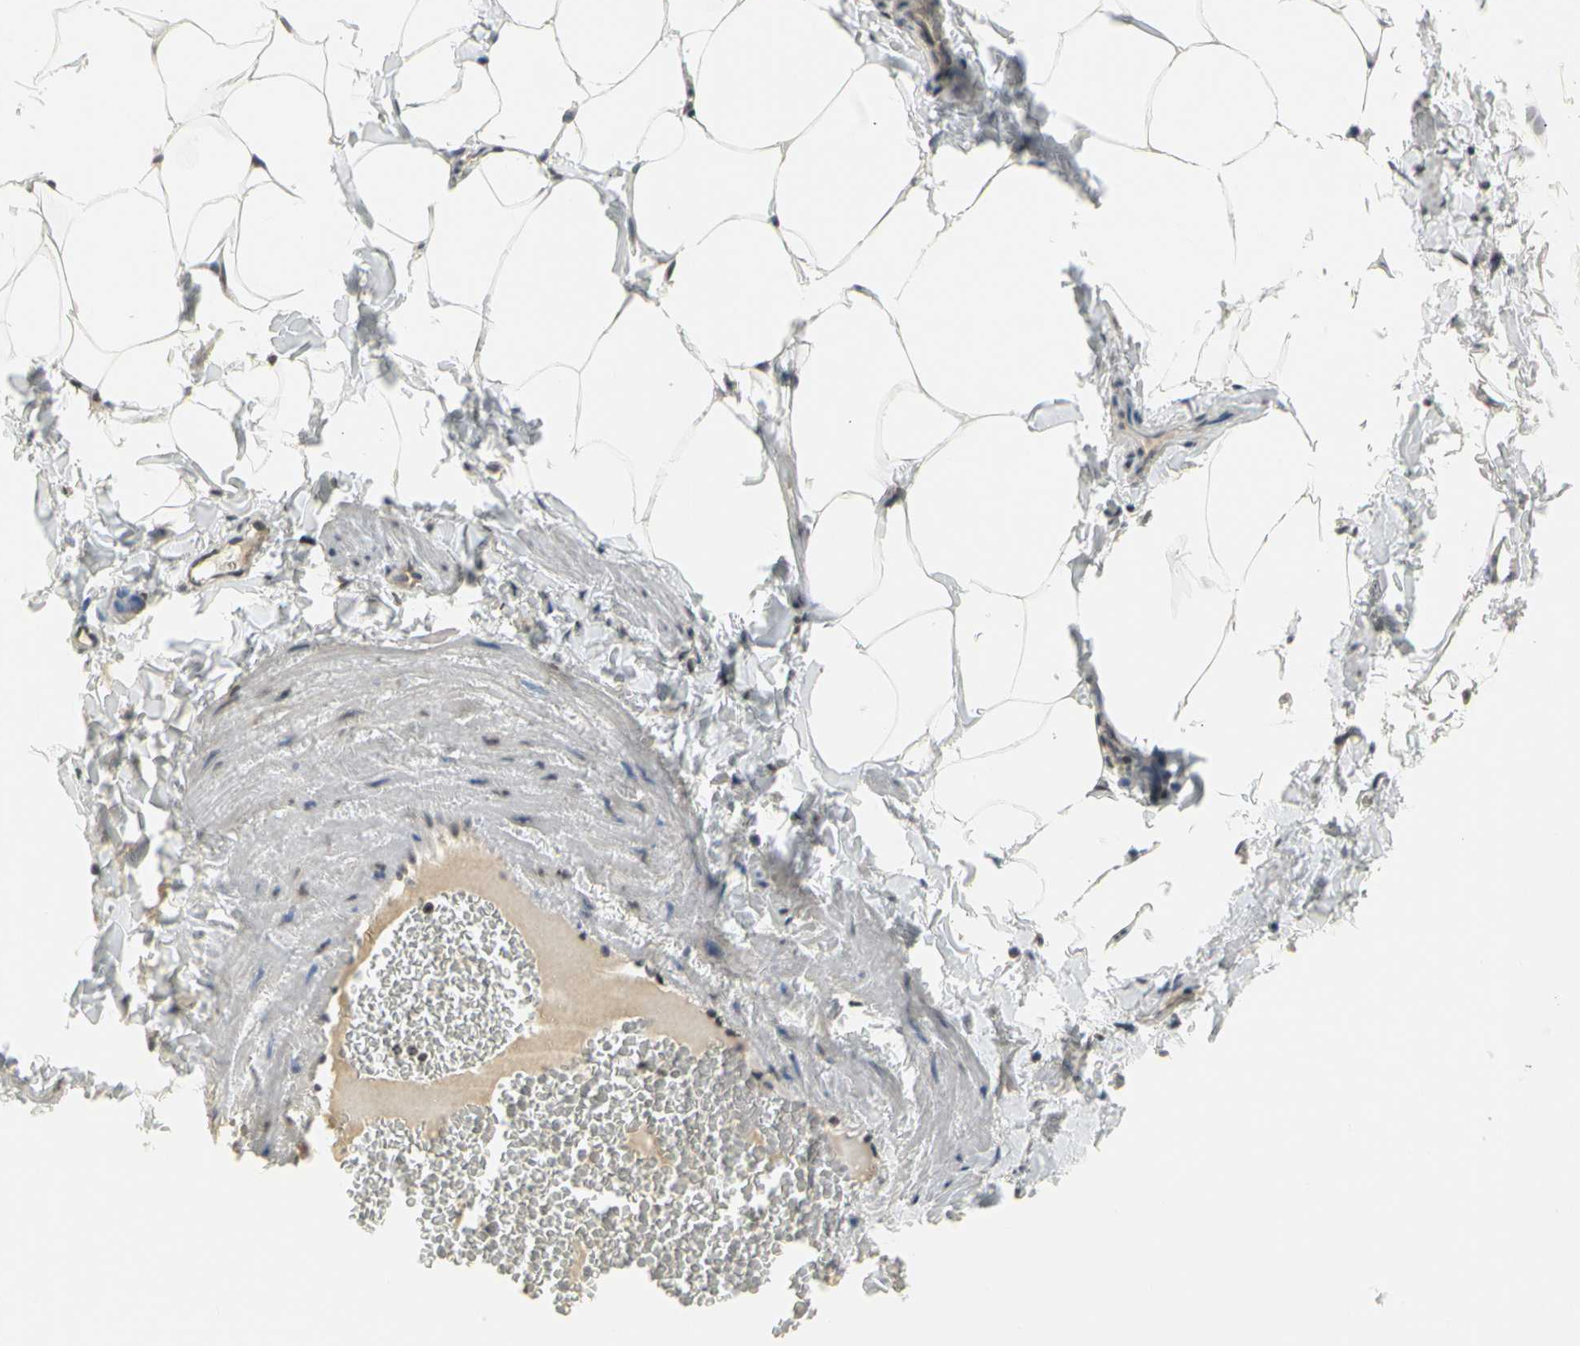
{"staining": {"intensity": "moderate", "quantity": ">75%", "location": "nuclear"}, "tissue": "adipose tissue", "cell_type": "Adipocytes", "image_type": "normal", "snomed": [{"axis": "morphology", "description": "Normal tissue, NOS"}, {"axis": "topography", "description": "Vascular tissue"}], "caption": "High-power microscopy captured an immunohistochemistry photomicrograph of normal adipose tissue, revealing moderate nuclear expression in approximately >75% of adipocytes.", "gene": "IMPG2", "patient": {"sex": "male", "age": 41}}